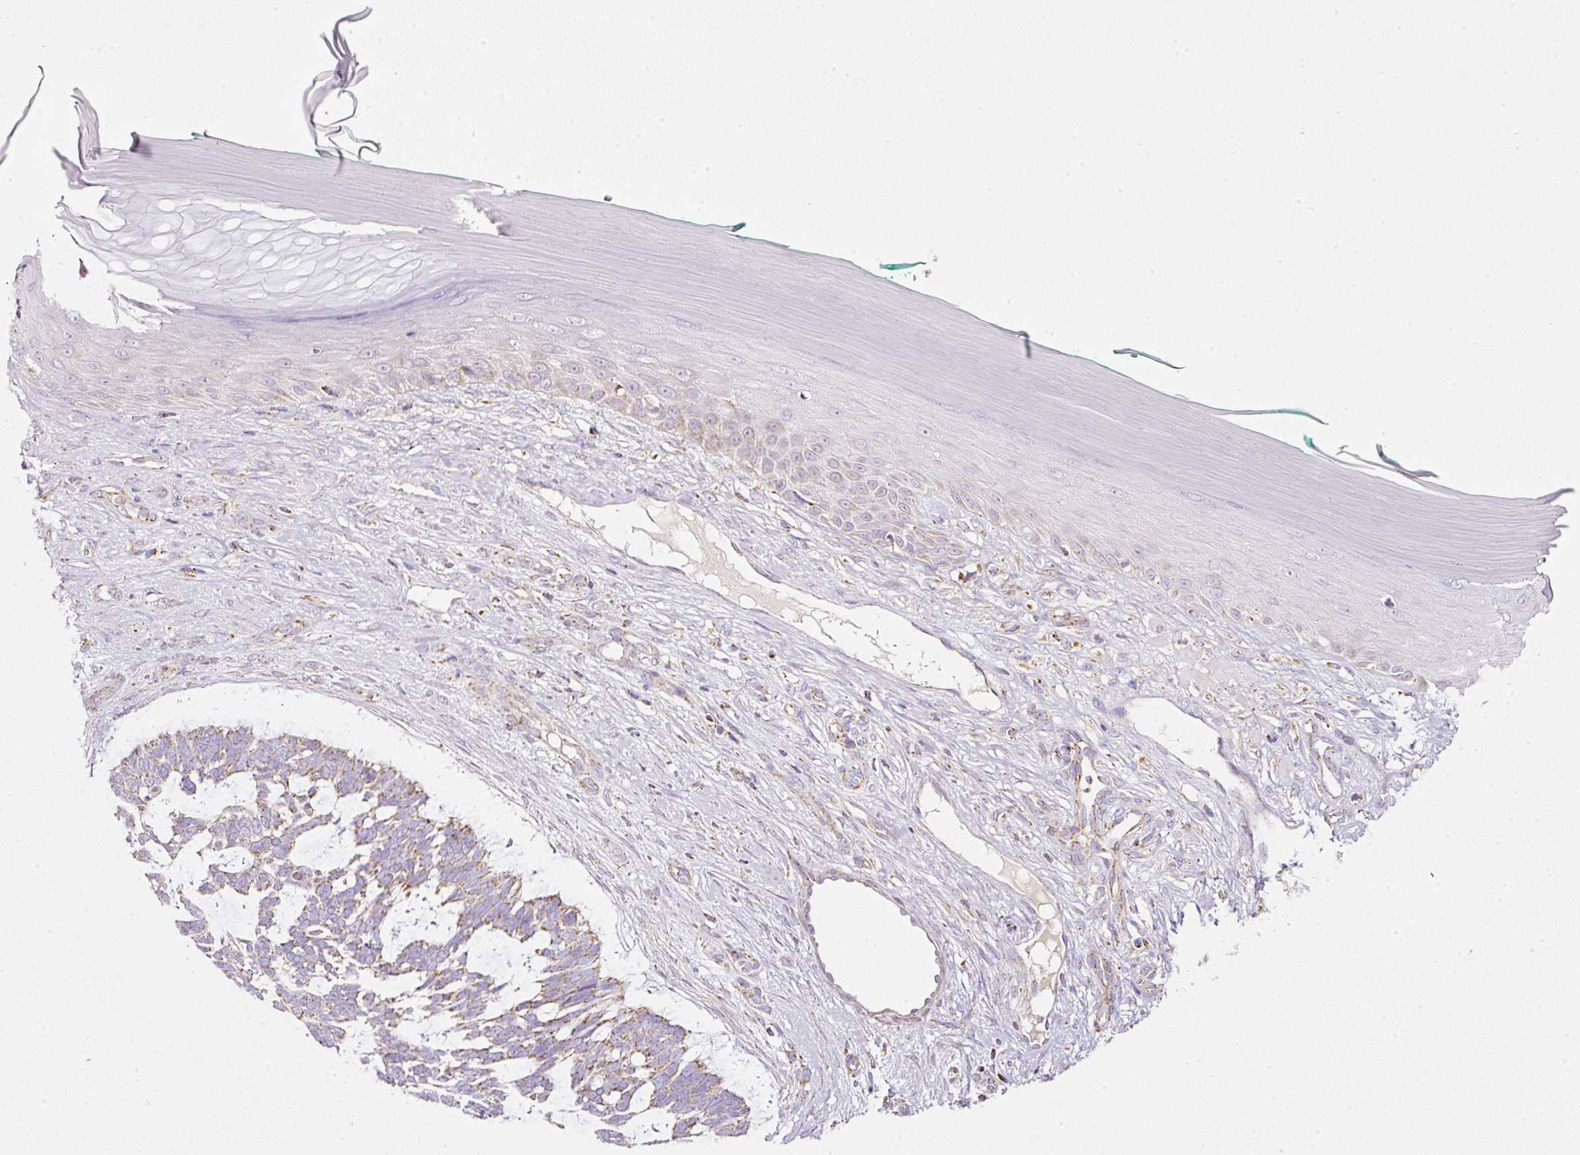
{"staining": {"intensity": "moderate", "quantity": "25%-75%", "location": "cytoplasmic/membranous"}, "tissue": "skin cancer", "cell_type": "Tumor cells", "image_type": "cancer", "snomed": [{"axis": "morphology", "description": "Basal cell carcinoma"}, {"axis": "topography", "description": "Skin"}], "caption": "This histopathology image shows immunohistochemistry staining of skin cancer (basal cell carcinoma), with medium moderate cytoplasmic/membranous expression in about 25%-75% of tumor cells.", "gene": "SDHA", "patient": {"sex": "male", "age": 88}}